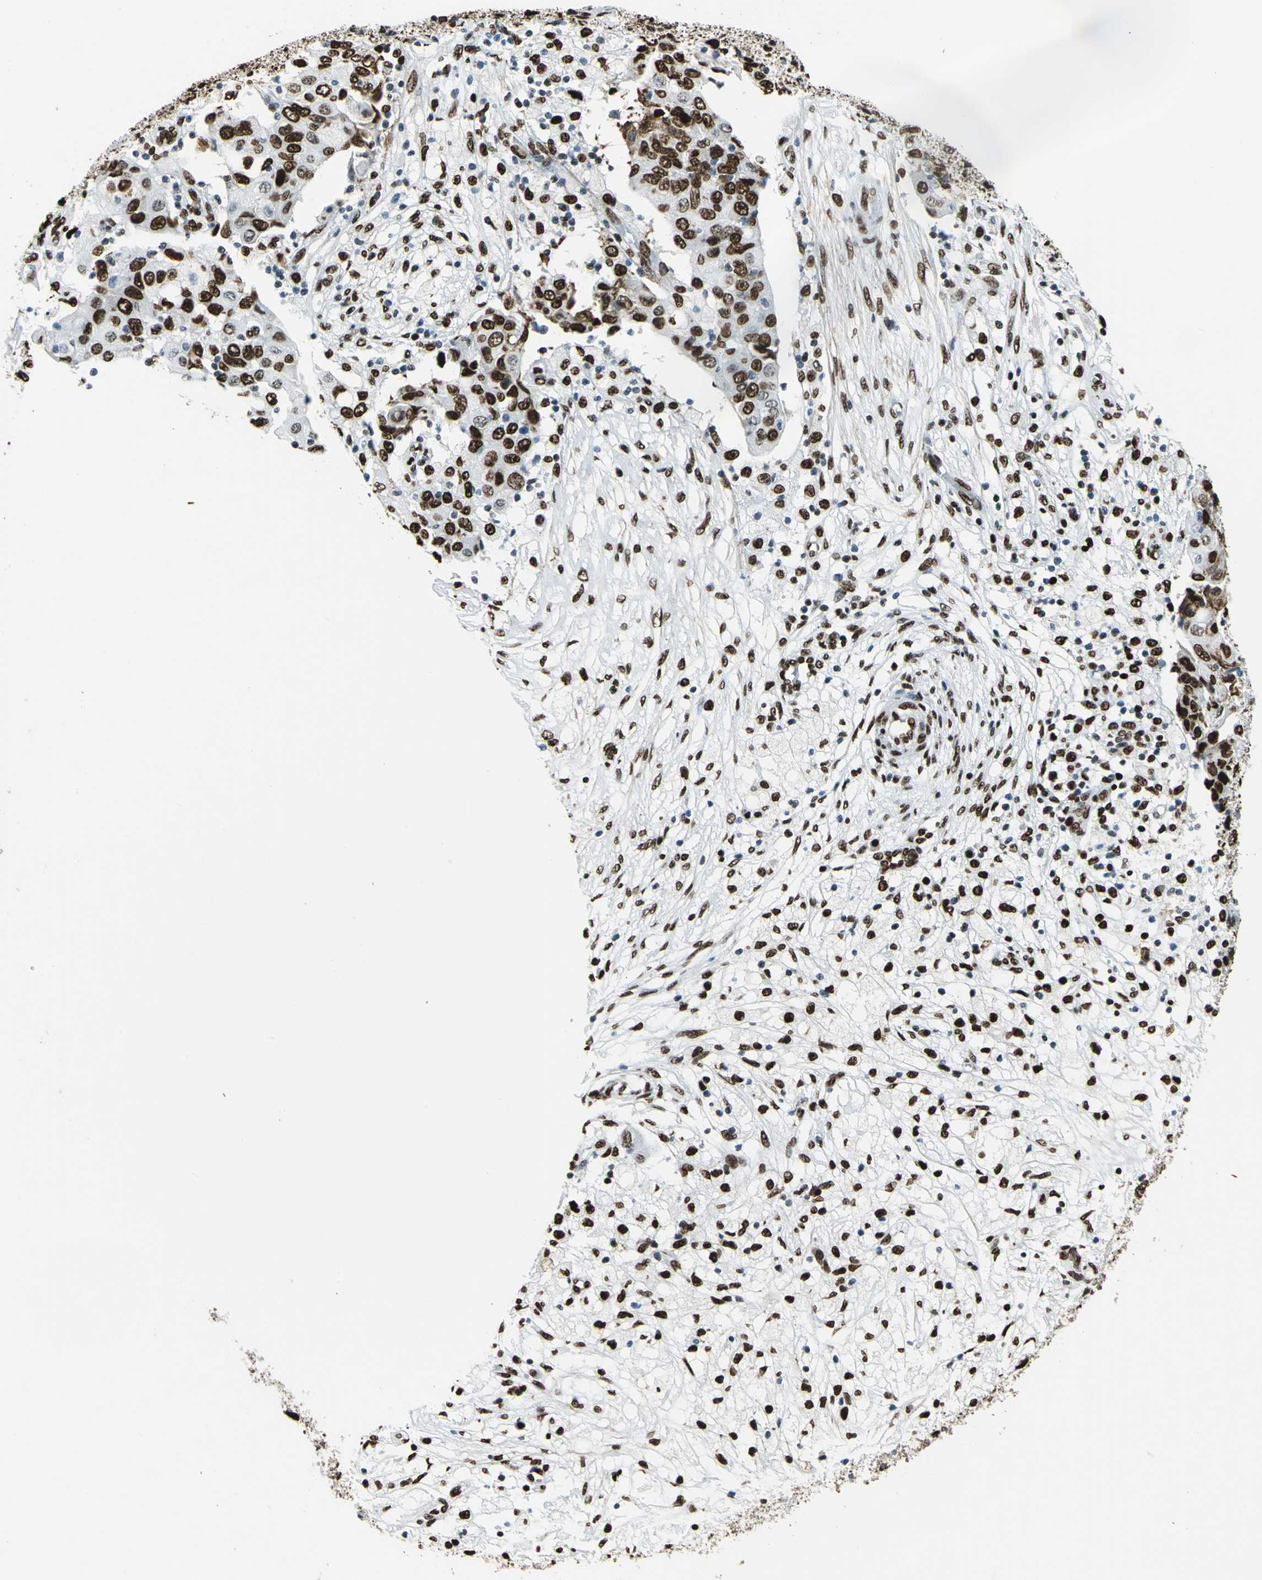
{"staining": {"intensity": "strong", "quantity": ">75%", "location": "nuclear"}, "tissue": "ovarian cancer", "cell_type": "Tumor cells", "image_type": "cancer", "snomed": [{"axis": "morphology", "description": "Carcinoma, endometroid"}, {"axis": "topography", "description": "Ovary"}], "caption": "Immunohistochemistry photomicrograph of human endometroid carcinoma (ovarian) stained for a protein (brown), which displays high levels of strong nuclear staining in about >75% of tumor cells.", "gene": "APEX1", "patient": {"sex": "female", "age": 42}}